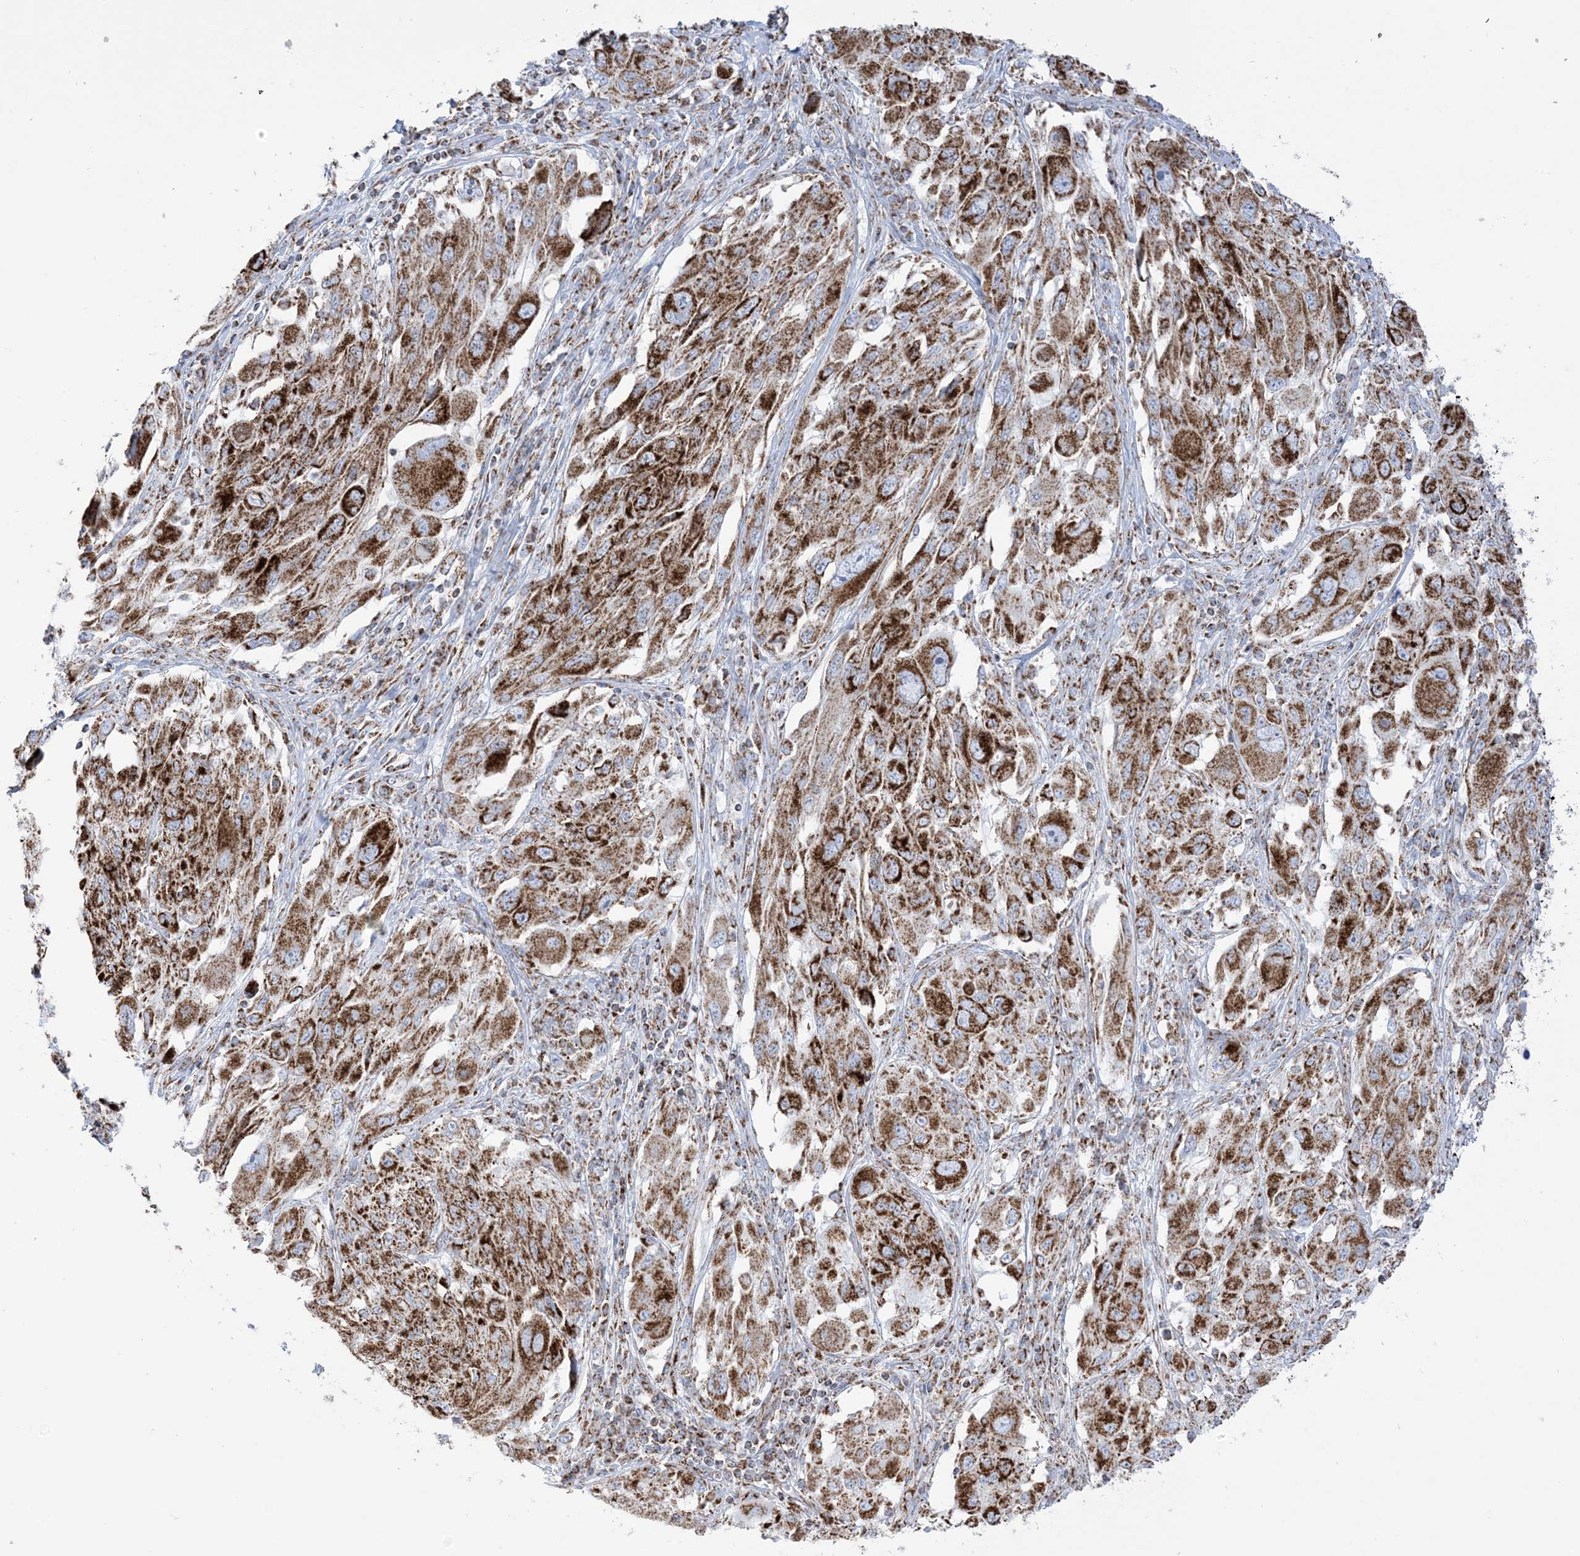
{"staining": {"intensity": "strong", "quantity": ">75%", "location": "cytoplasmic/membranous"}, "tissue": "melanoma", "cell_type": "Tumor cells", "image_type": "cancer", "snomed": [{"axis": "morphology", "description": "Malignant melanoma, NOS"}, {"axis": "topography", "description": "Skin"}], "caption": "The immunohistochemical stain shows strong cytoplasmic/membranous positivity in tumor cells of melanoma tissue.", "gene": "SAMM50", "patient": {"sex": "female", "age": 91}}